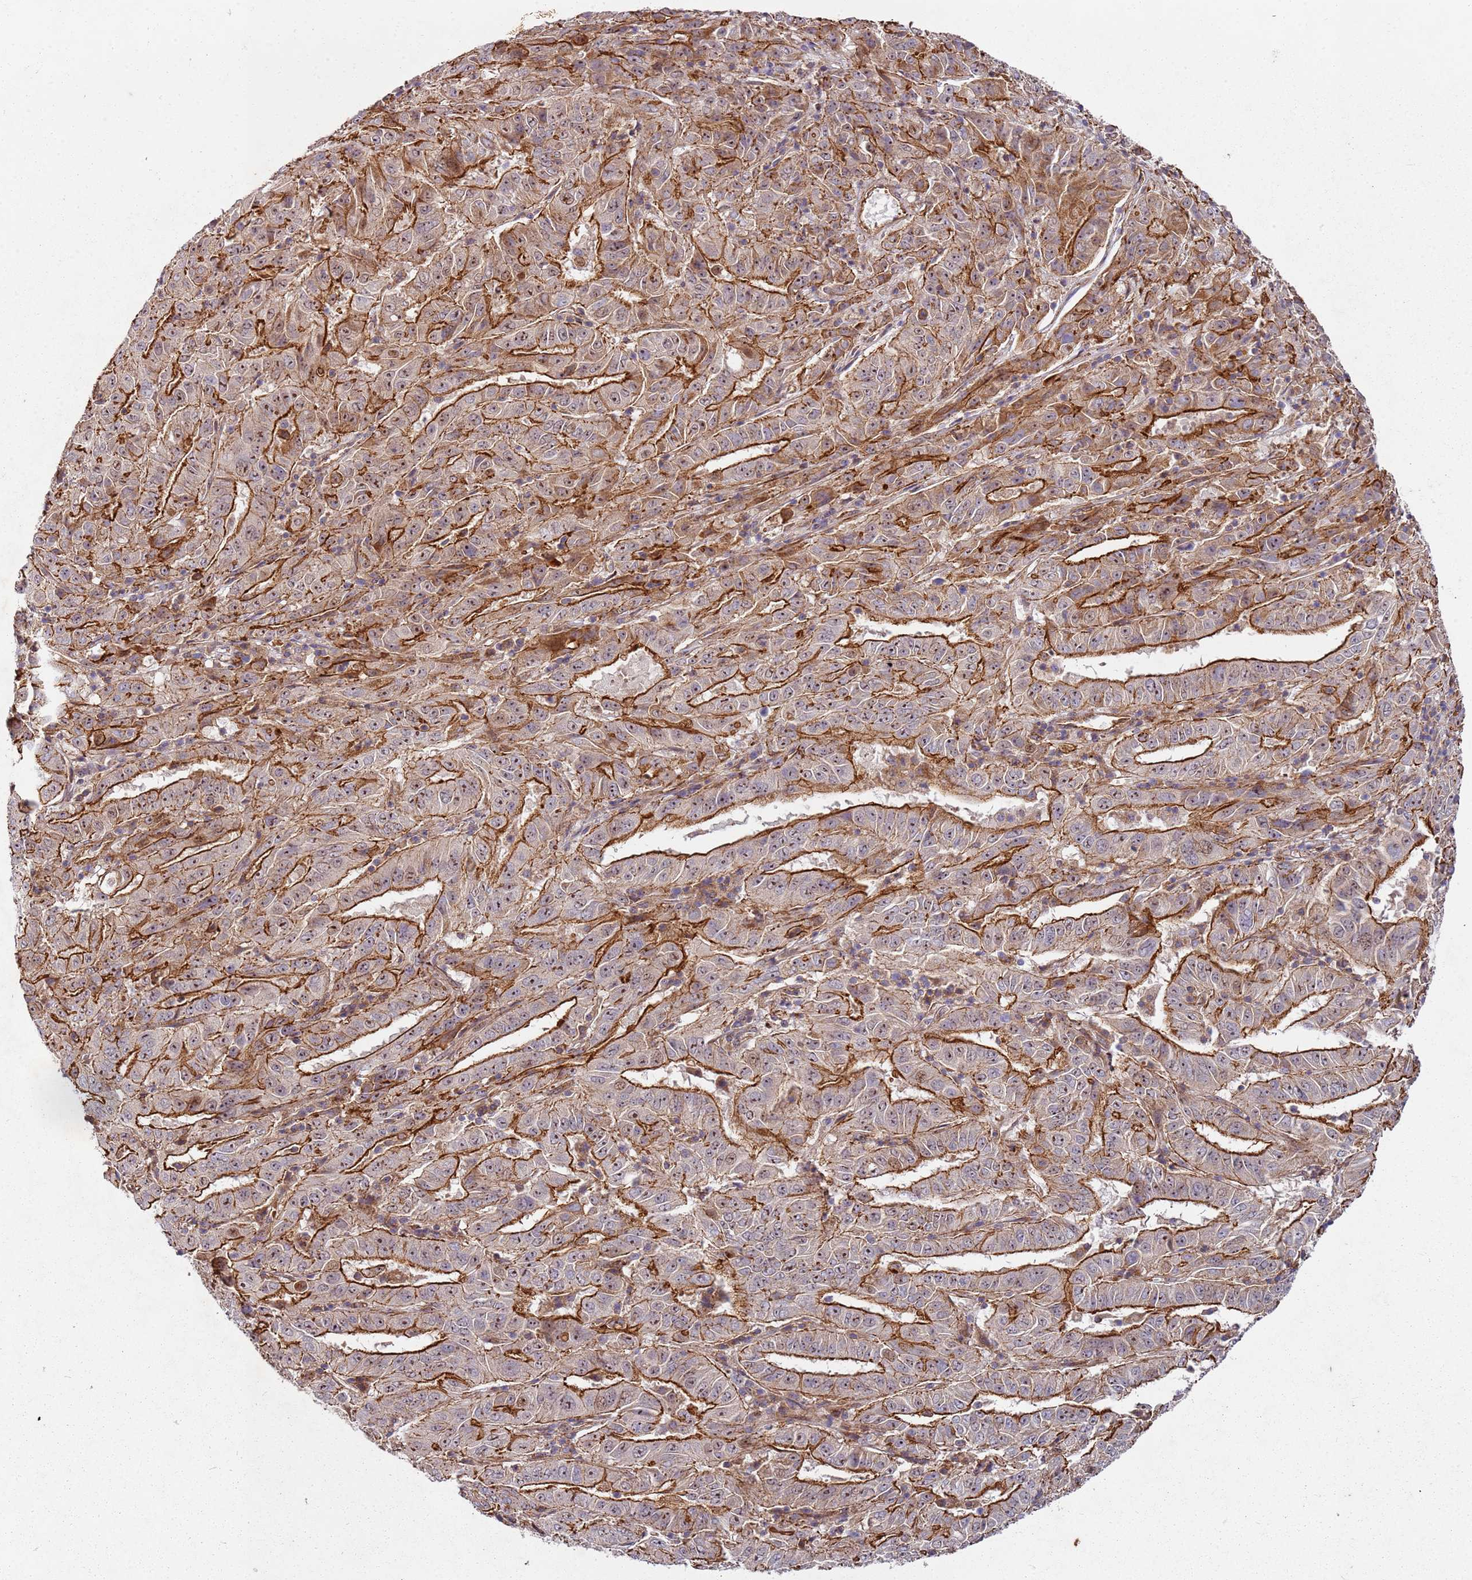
{"staining": {"intensity": "strong", "quantity": "25%-75%", "location": "cytoplasmic/membranous"}, "tissue": "pancreatic cancer", "cell_type": "Tumor cells", "image_type": "cancer", "snomed": [{"axis": "morphology", "description": "Adenocarcinoma, NOS"}, {"axis": "topography", "description": "Pancreas"}], "caption": "This image exhibits pancreatic cancer stained with immunohistochemistry to label a protein in brown. The cytoplasmic/membranous of tumor cells show strong positivity for the protein. Nuclei are counter-stained blue.", "gene": "C2CD4B", "patient": {"sex": "male", "age": 63}}